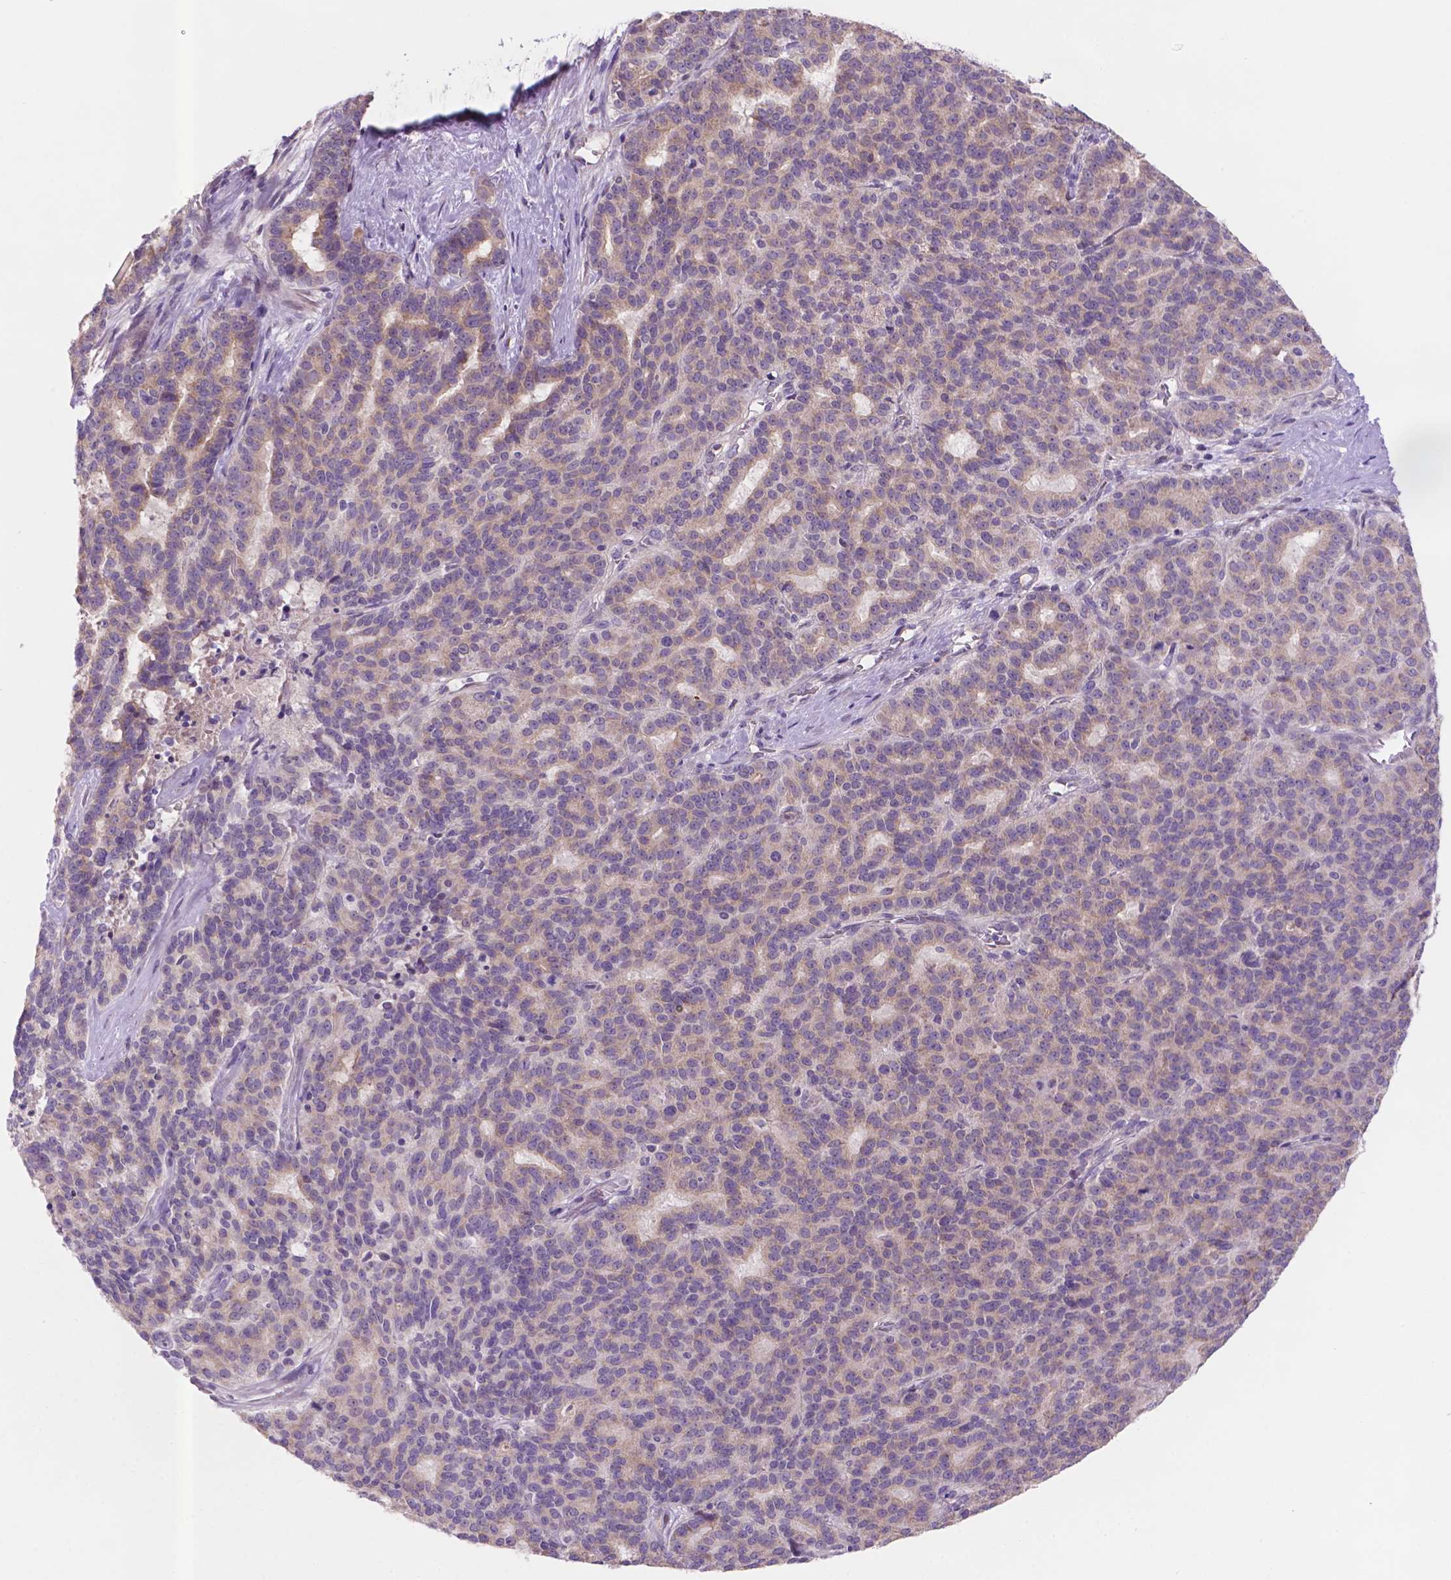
{"staining": {"intensity": "weak", "quantity": ">75%", "location": "cytoplasmic/membranous"}, "tissue": "liver cancer", "cell_type": "Tumor cells", "image_type": "cancer", "snomed": [{"axis": "morphology", "description": "Cholangiocarcinoma"}, {"axis": "topography", "description": "Liver"}], "caption": "A brown stain labels weak cytoplasmic/membranous positivity of a protein in liver cancer tumor cells. Using DAB (brown) and hematoxylin (blue) stains, captured at high magnification using brightfield microscopy.", "gene": "TM4SF20", "patient": {"sex": "female", "age": 47}}